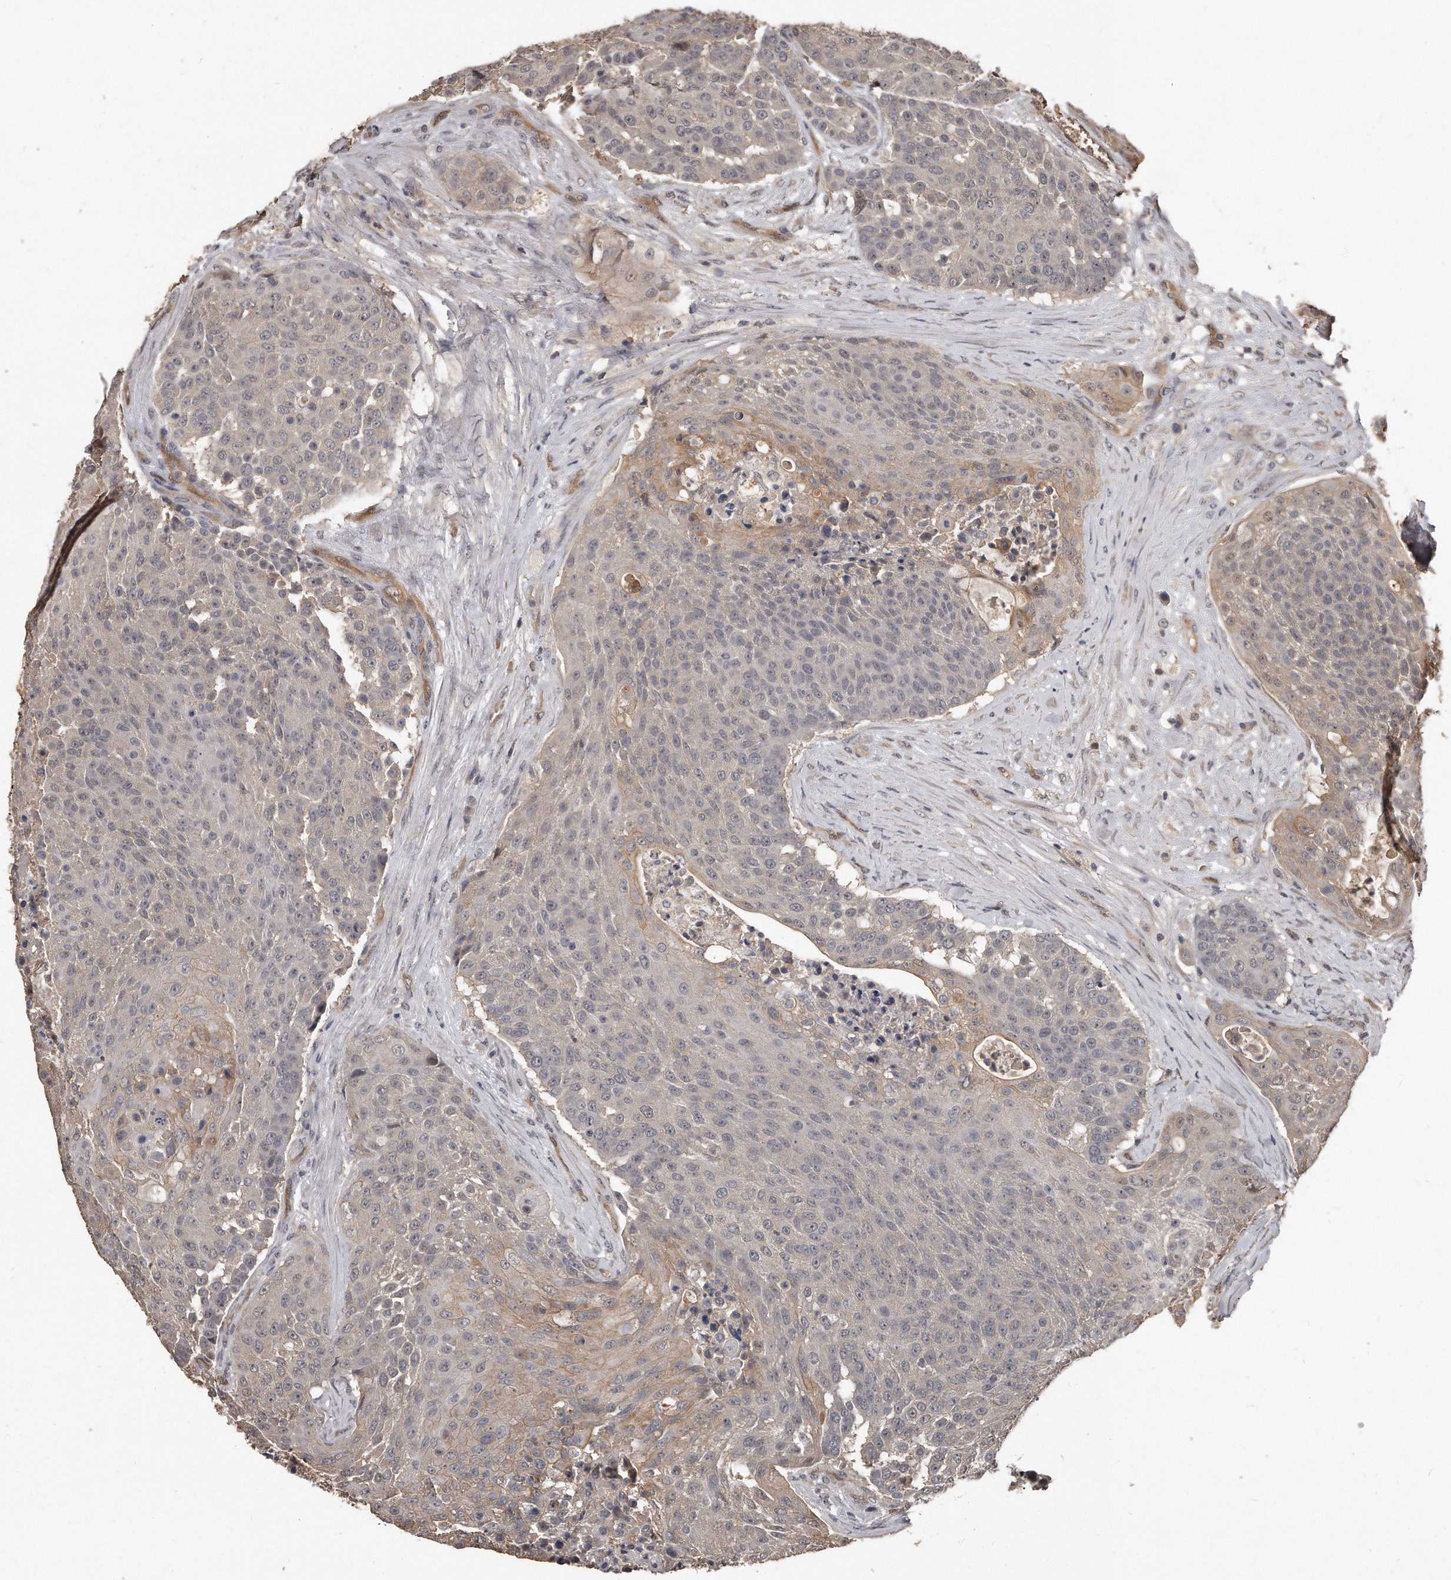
{"staining": {"intensity": "weak", "quantity": "<25%", "location": "cytoplasmic/membranous"}, "tissue": "urothelial cancer", "cell_type": "Tumor cells", "image_type": "cancer", "snomed": [{"axis": "morphology", "description": "Urothelial carcinoma, High grade"}, {"axis": "topography", "description": "Urinary bladder"}], "caption": "Urothelial cancer was stained to show a protein in brown. There is no significant staining in tumor cells. (Stains: DAB immunohistochemistry with hematoxylin counter stain, Microscopy: brightfield microscopy at high magnification).", "gene": "GRB10", "patient": {"sex": "female", "age": 63}}